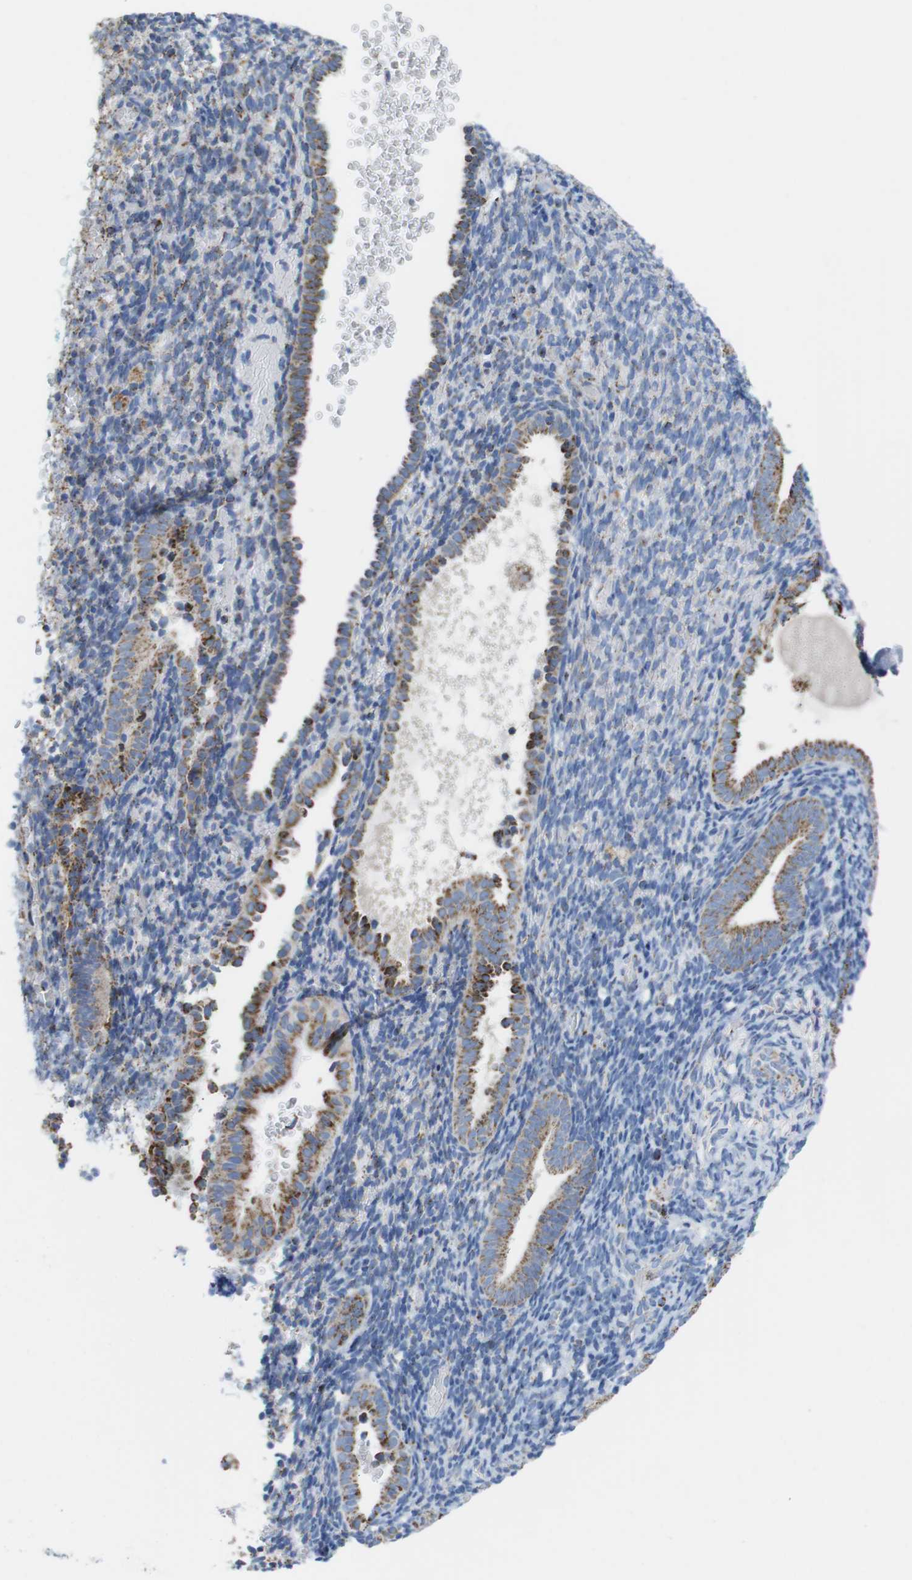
{"staining": {"intensity": "moderate", "quantity": "25%-75%", "location": "cytoplasmic/membranous"}, "tissue": "endometrium", "cell_type": "Cells in endometrial stroma", "image_type": "normal", "snomed": [{"axis": "morphology", "description": "Normal tissue, NOS"}, {"axis": "topography", "description": "Endometrium"}], "caption": "Cells in endometrial stroma show moderate cytoplasmic/membranous staining in approximately 25%-75% of cells in normal endometrium. (Stains: DAB in brown, nuclei in blue, Microscopy: brightfield microscopy at high magnification).", "gene": "ATP5PO", "patient": {"sex": "female", "age": 51}}